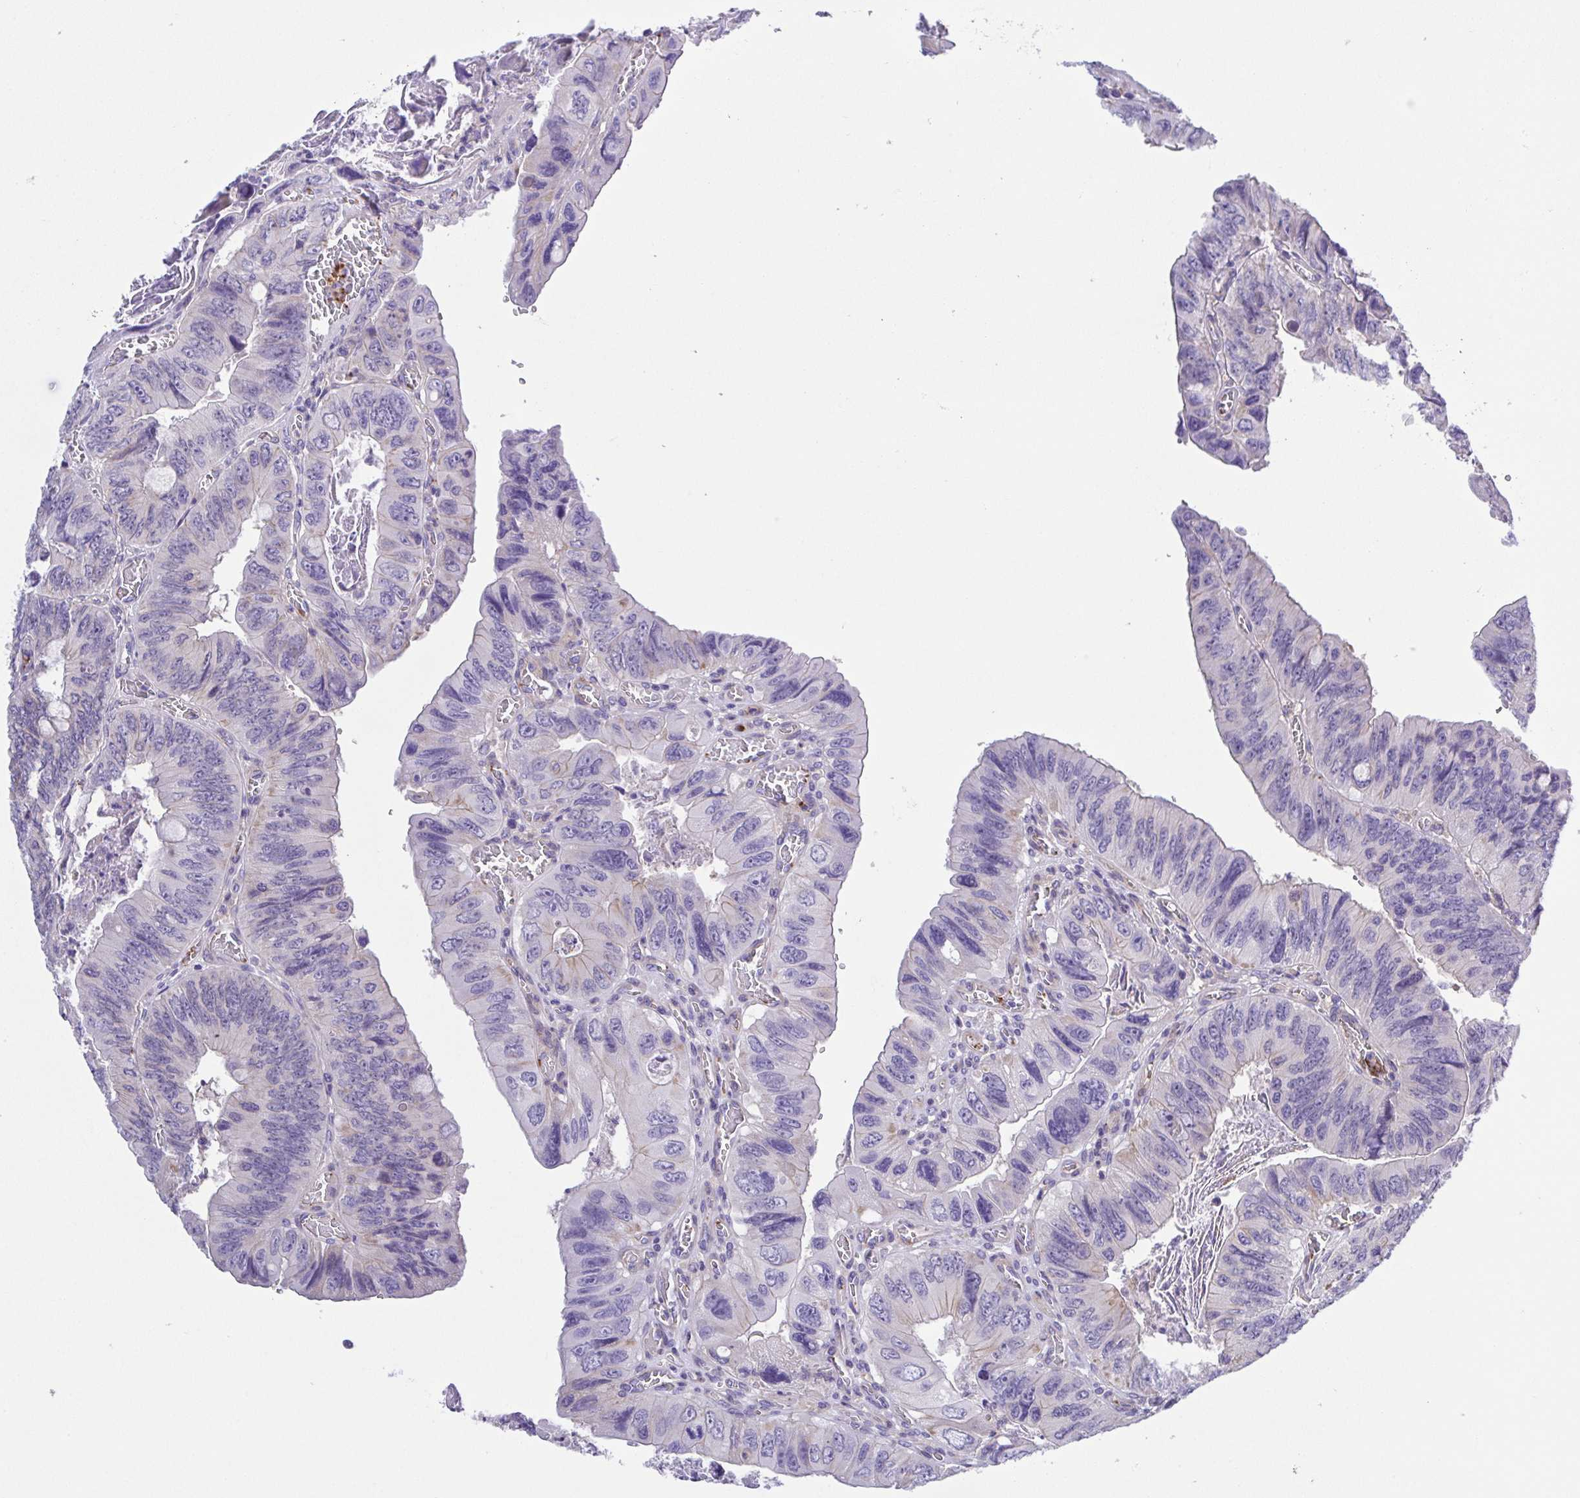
{"staining": {"intensity": "negative", "quantity": "none", "location": "none"}, "tissue": "colorectal cancer", "cell_type": "Tumor cells", "image_type": "cancer", "snomed": [{"axis": "morphology", "description": "Adenocarcinoma, NOS"}, {"axis": "topography", "description": "Colon"}], "caption": "IHC of adenocarcinoma (colorectal) shows no positivity in tumor cells.", "gene": "PRR14L", "patient": {"sex": "female", "age": 84}}